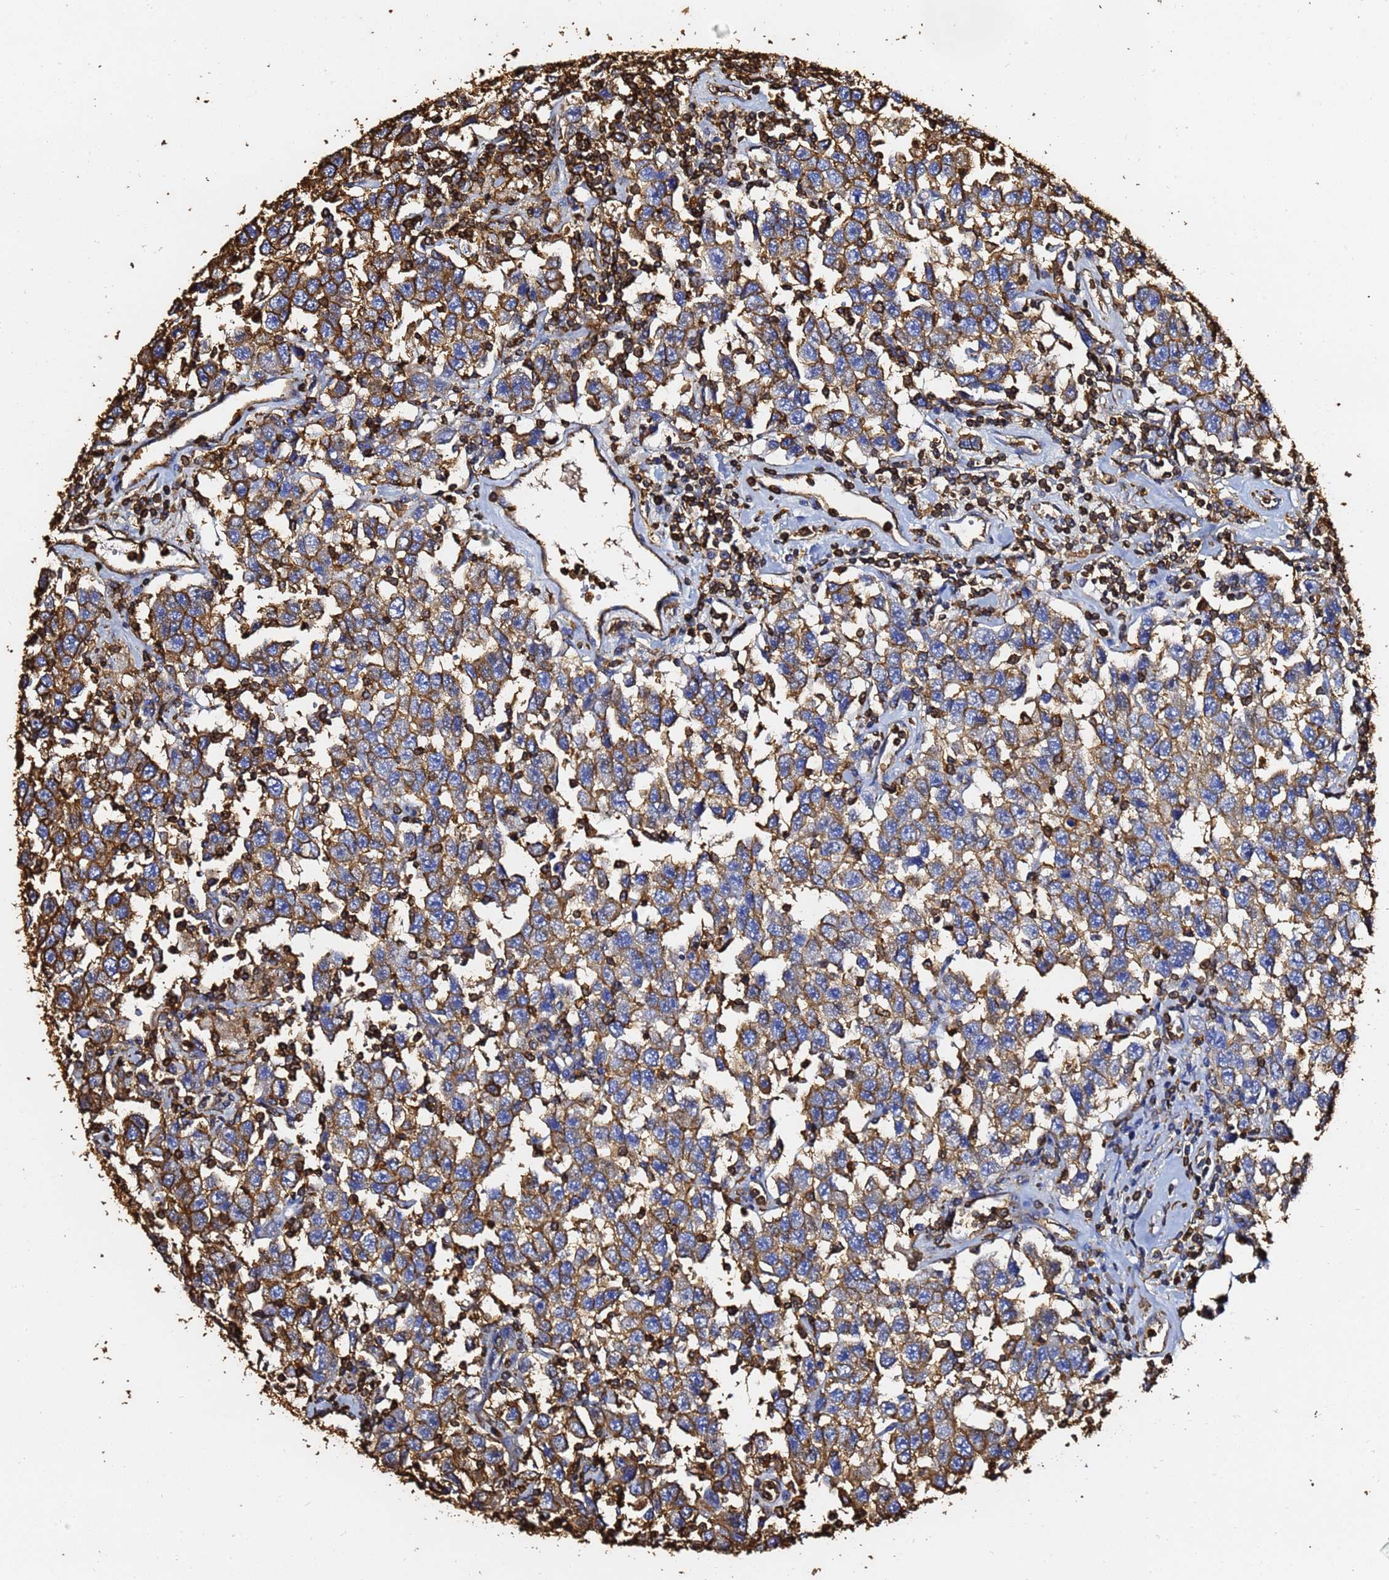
{"staining": {"intensity": "moderate", "quantity": ">75%", "location": "cytoplasmic/membranous"}, "tissue": "testis cancer", "cell_type": "Tumor cells", "image_type": "cancer", "snomed": [{"axis": "morphology", "description": "Seminoma, NOS"}, {"axis": "topography", "description": "Testis"}], "caption": "An immunohistochemistry (IHC) micrograph of neoplastic tissue is shown. Protein staining in brown labels moderate cytoplasmic/membranous positivity in testis seminoma within tumor cells.", "gene": "ACTB", "patient": {"sex": "male", "age": 41}}